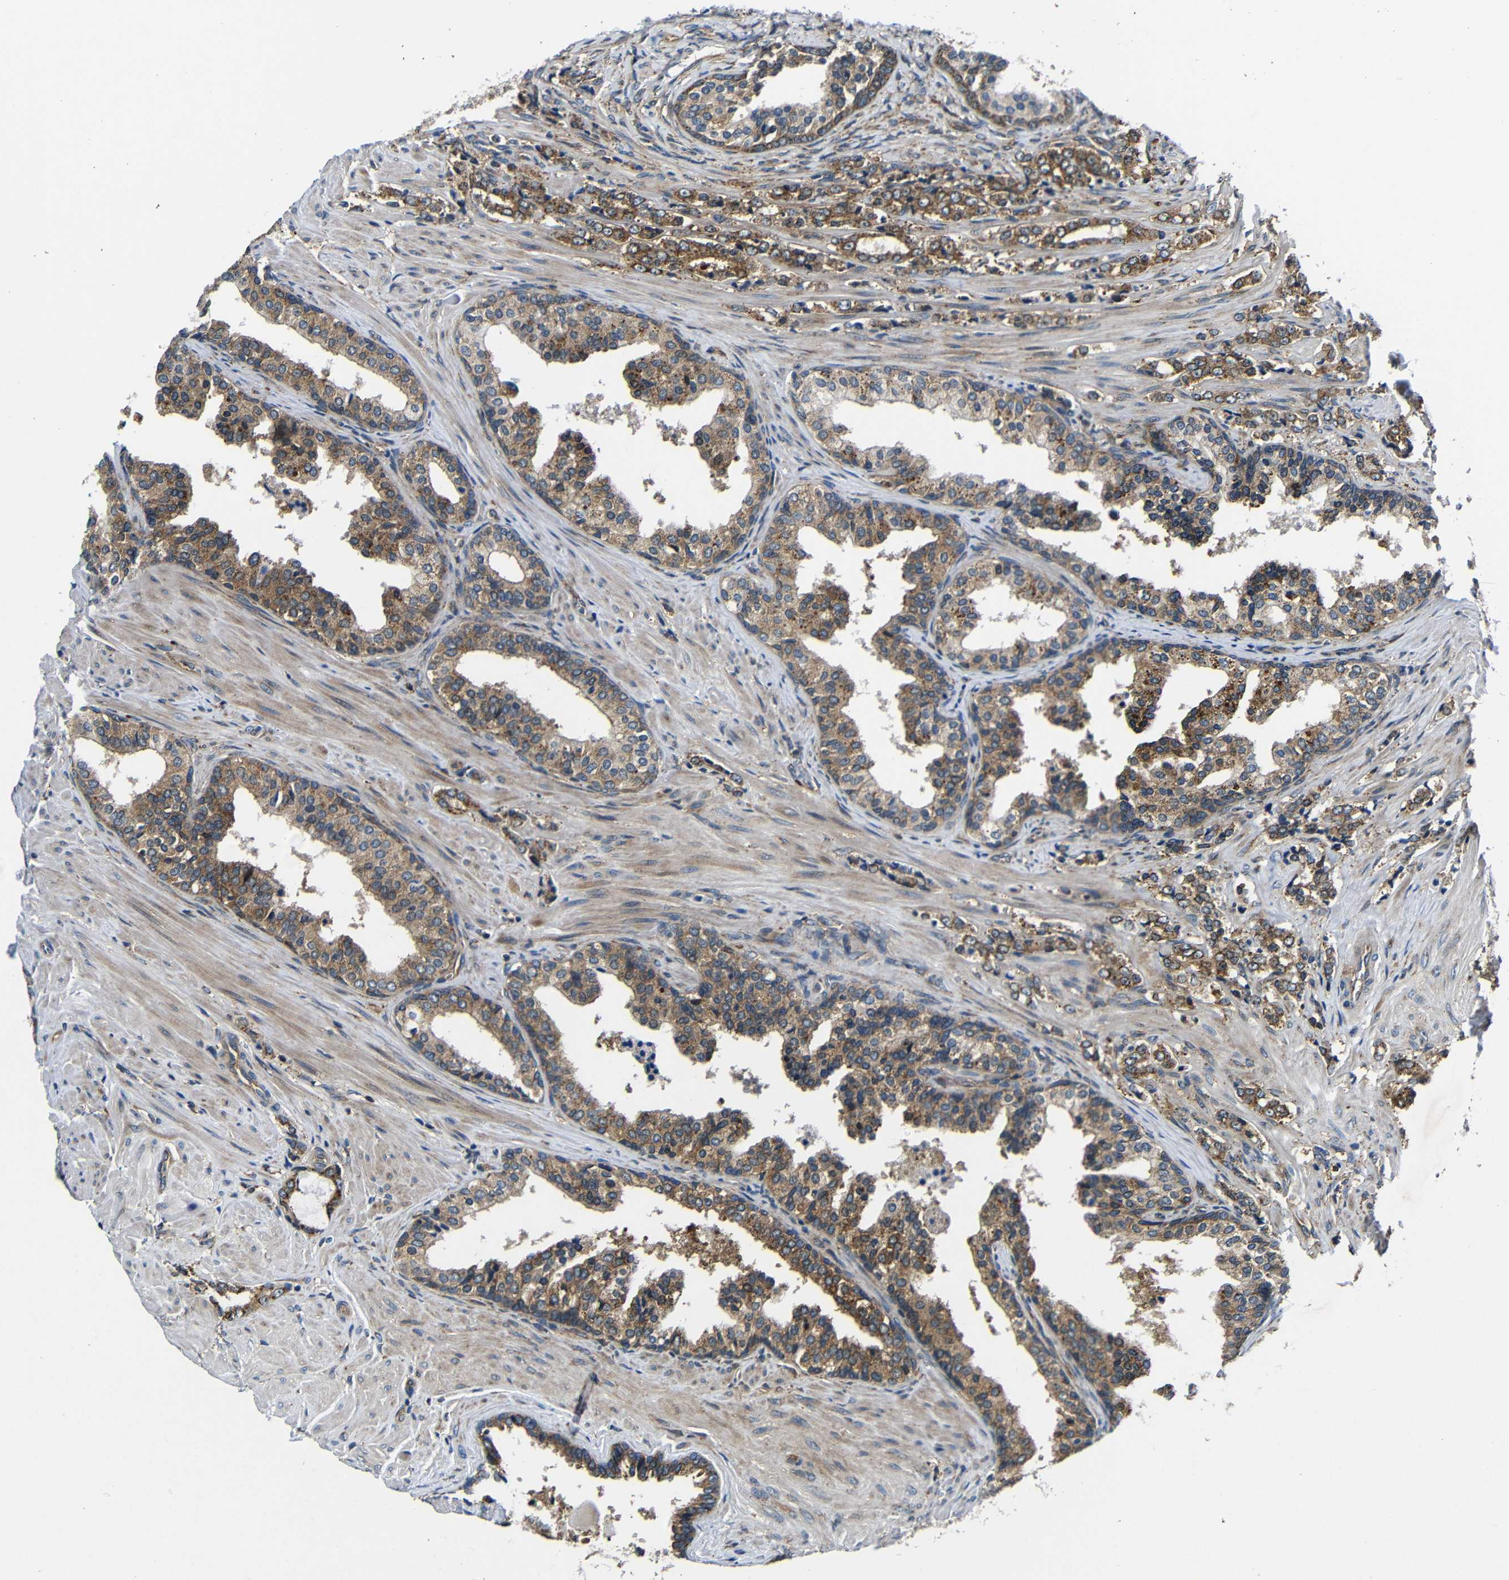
{"staining": {"intensity": "moderate", "quantity": ">75%", "location": "cytoplasmic/membranous"}, "tissue": "prostate cancer", "cell_type": "Tumor cells", "image_type": "cancer", "snomed": [{"axis": "morphology", "description": "Adenocarcinoma, Low grade"}, {"axis": "topography", "description": "Prostate"}], "caption": "Immunohistochemical staining of prostate adenocarcinoma (low-grade) reveals moderate cytoplasmic/membranous protein expression in about >75% of tumor cells. Using DAB (brown) and hematoxylin (blue) stains, captured at high magnification using brightfield microscopy.", "gene": "ABCE1", "patient": {"sex": "male", "age": 60}}